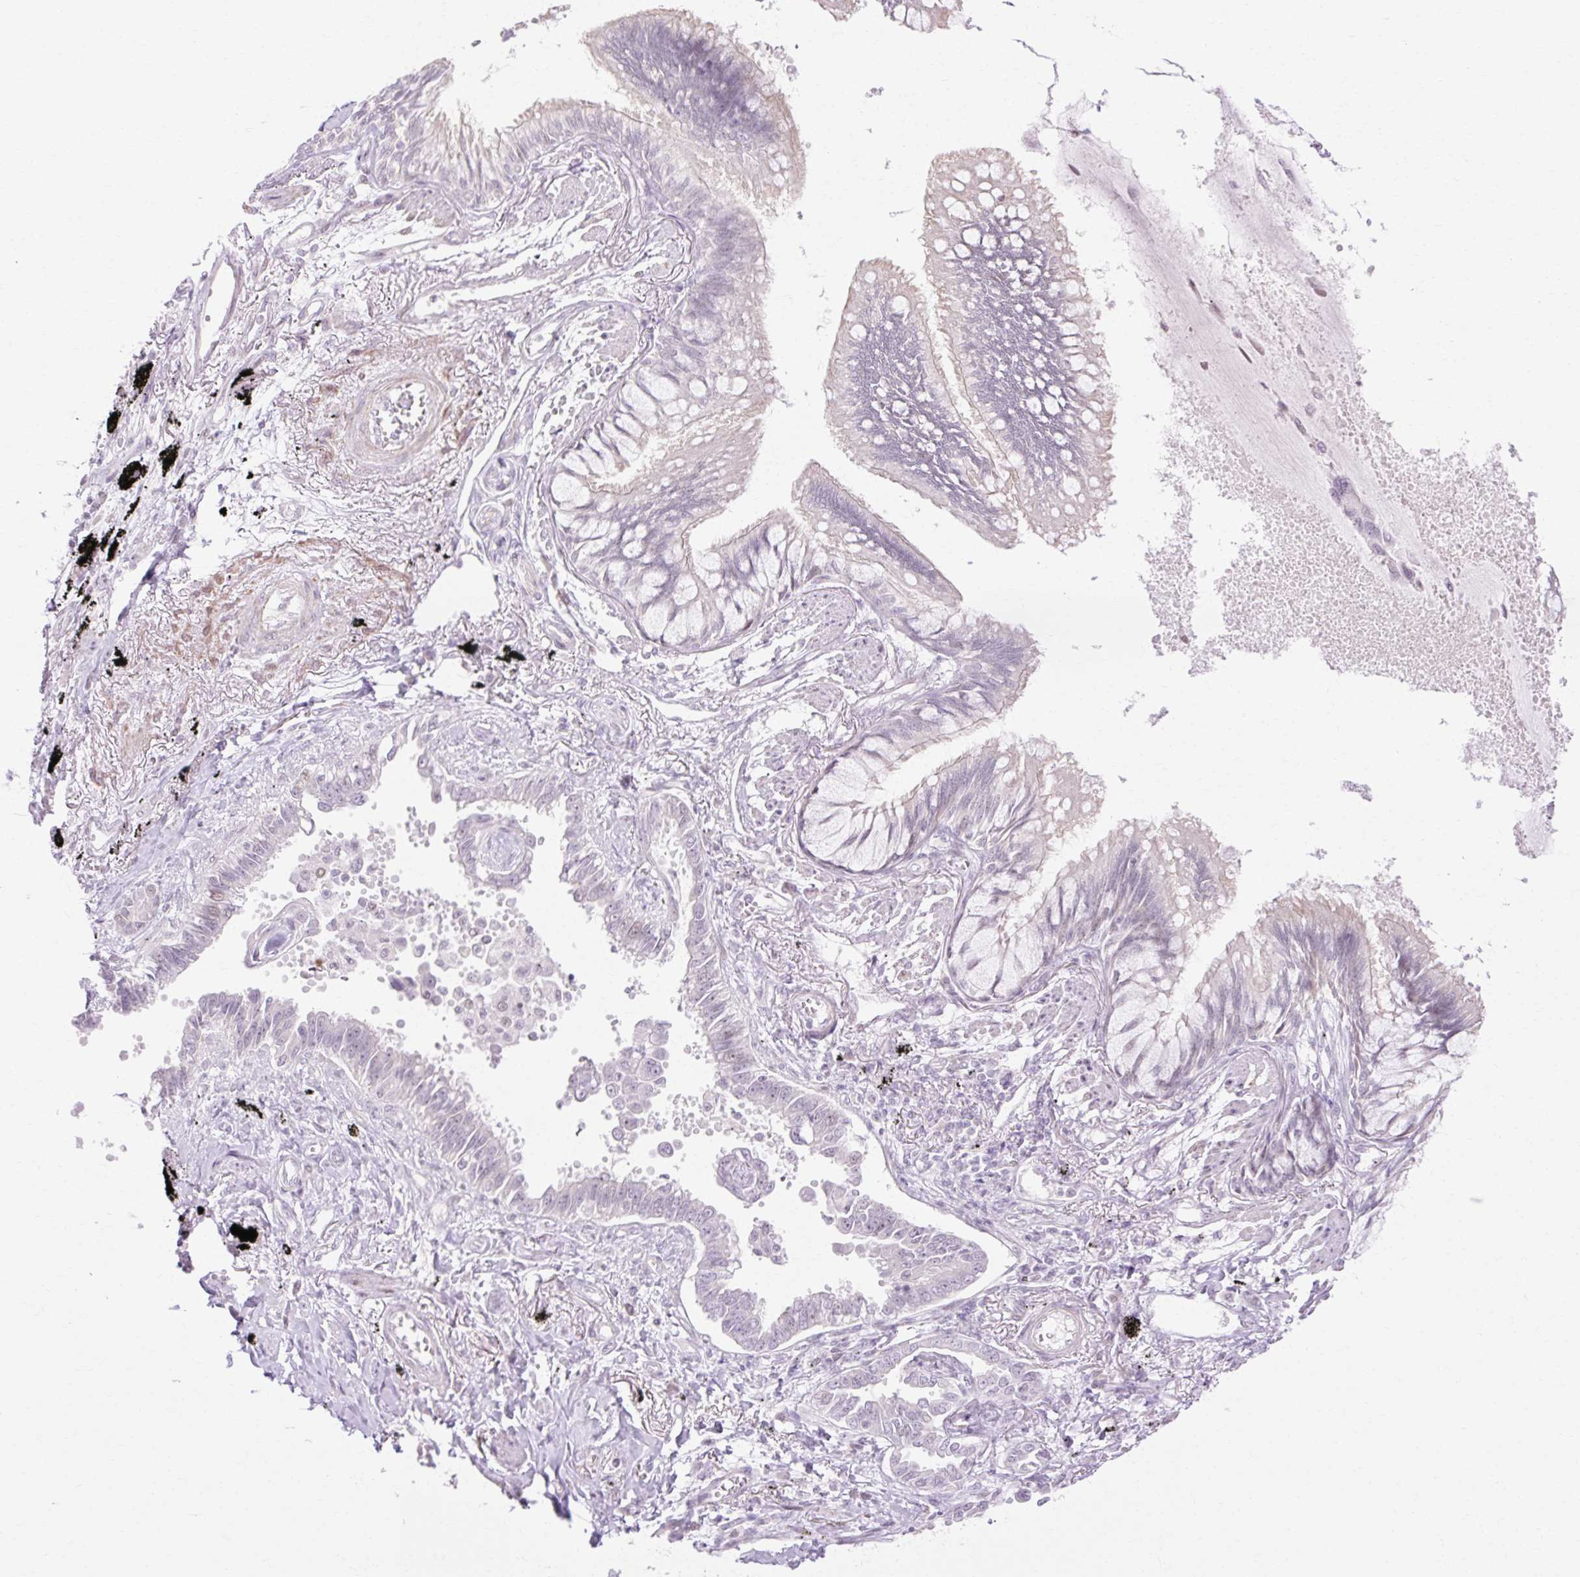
{"staining": {"intensity": "negative", "quantity": "none", "location": "none"}, "tissue": "lung cancer", "cell_type": "Tumor cells", "image_type": "cancer", "snomed": [{"axis": "morphology", "description": "Adenocarcinoma, NOS"}, {"axis": "topography", "description": "Lung"}], "caption": "Tumor cells are negative for protein expression in human lung cancer.", "gene": "C3orf49", "patient": {"sex": "male", "age": 67}}